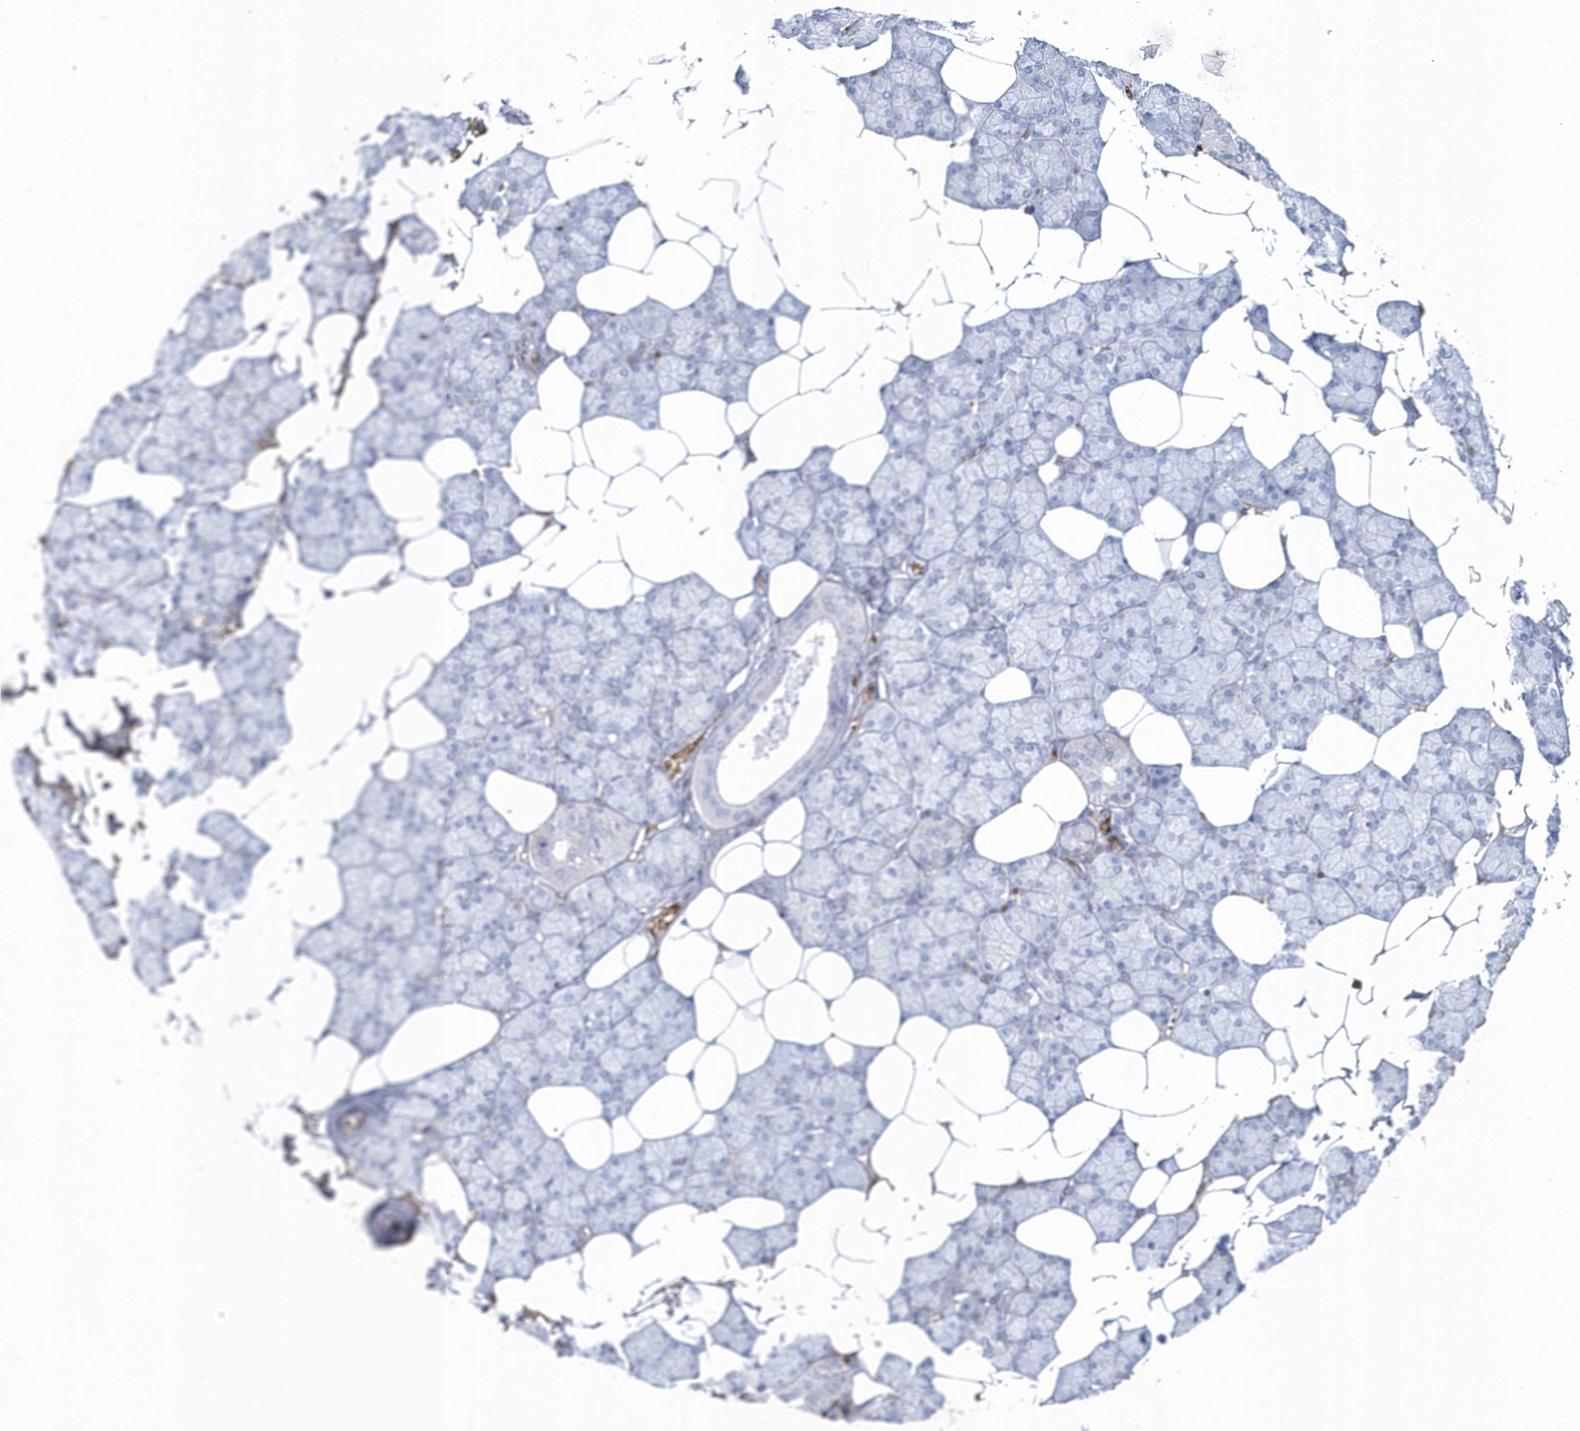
{"staining": {"intensity": "negative", "quantity": "none", "location": "none"}, "tissue": "salivary gland", "cell_type": "Glandular cells", "image_type": "normal", "snomed": [{"axis": "morphology", "description": "Normal tissue, NOS"}, {"axis": "topography", "description": "Salivary gland"}], "caption": "High power microscopy image of an immunohistochemistry image of unremarkable salivary gland, revealing no significant expression in glandular cells. The staining is performed using DAB (3,3'-diaminobenzidine) brown chromogen with nuclei counter-stained in using hematoxylin.", "gene": "HBA2", "patient": {"sex": "male", "age": 62}}